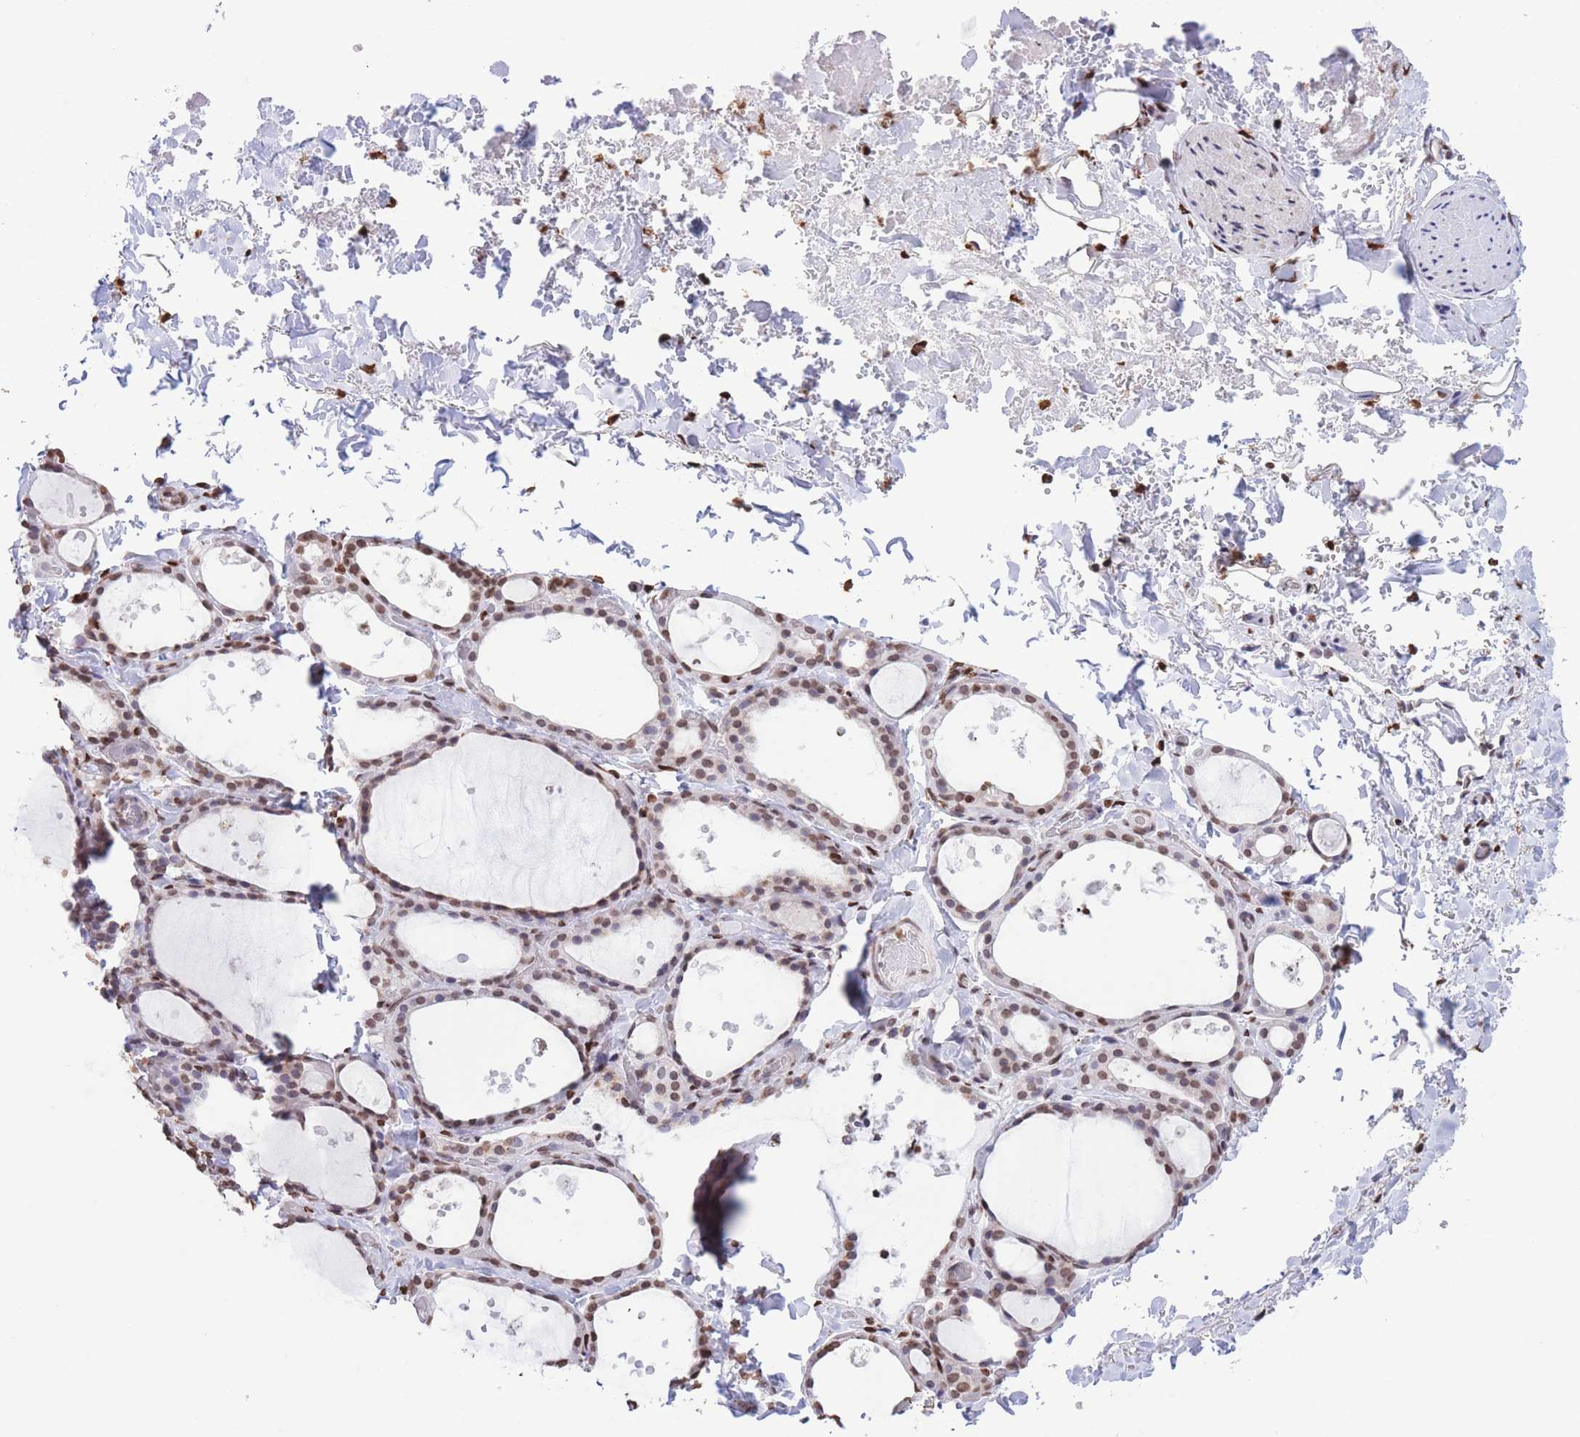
{"staining": {"intensity": "moderate", "quantity": ">75%", "location": "nuclear"}, "tissue": "thyroid gland", "cell_type": "Glandular cells", "image_type": "normal", "snomed": [{"axis": "morphology", "description": "Normal tissue, NOS"}, {"axis": "topography", "description": "Thyroid gland"}], "caption": "A brown stain shows moderate nuclear expression of a protein in glandular cells of benign human thyroid gland.", "gene": "H2BC10", "patient": {"sex": "female", "age": 44}}